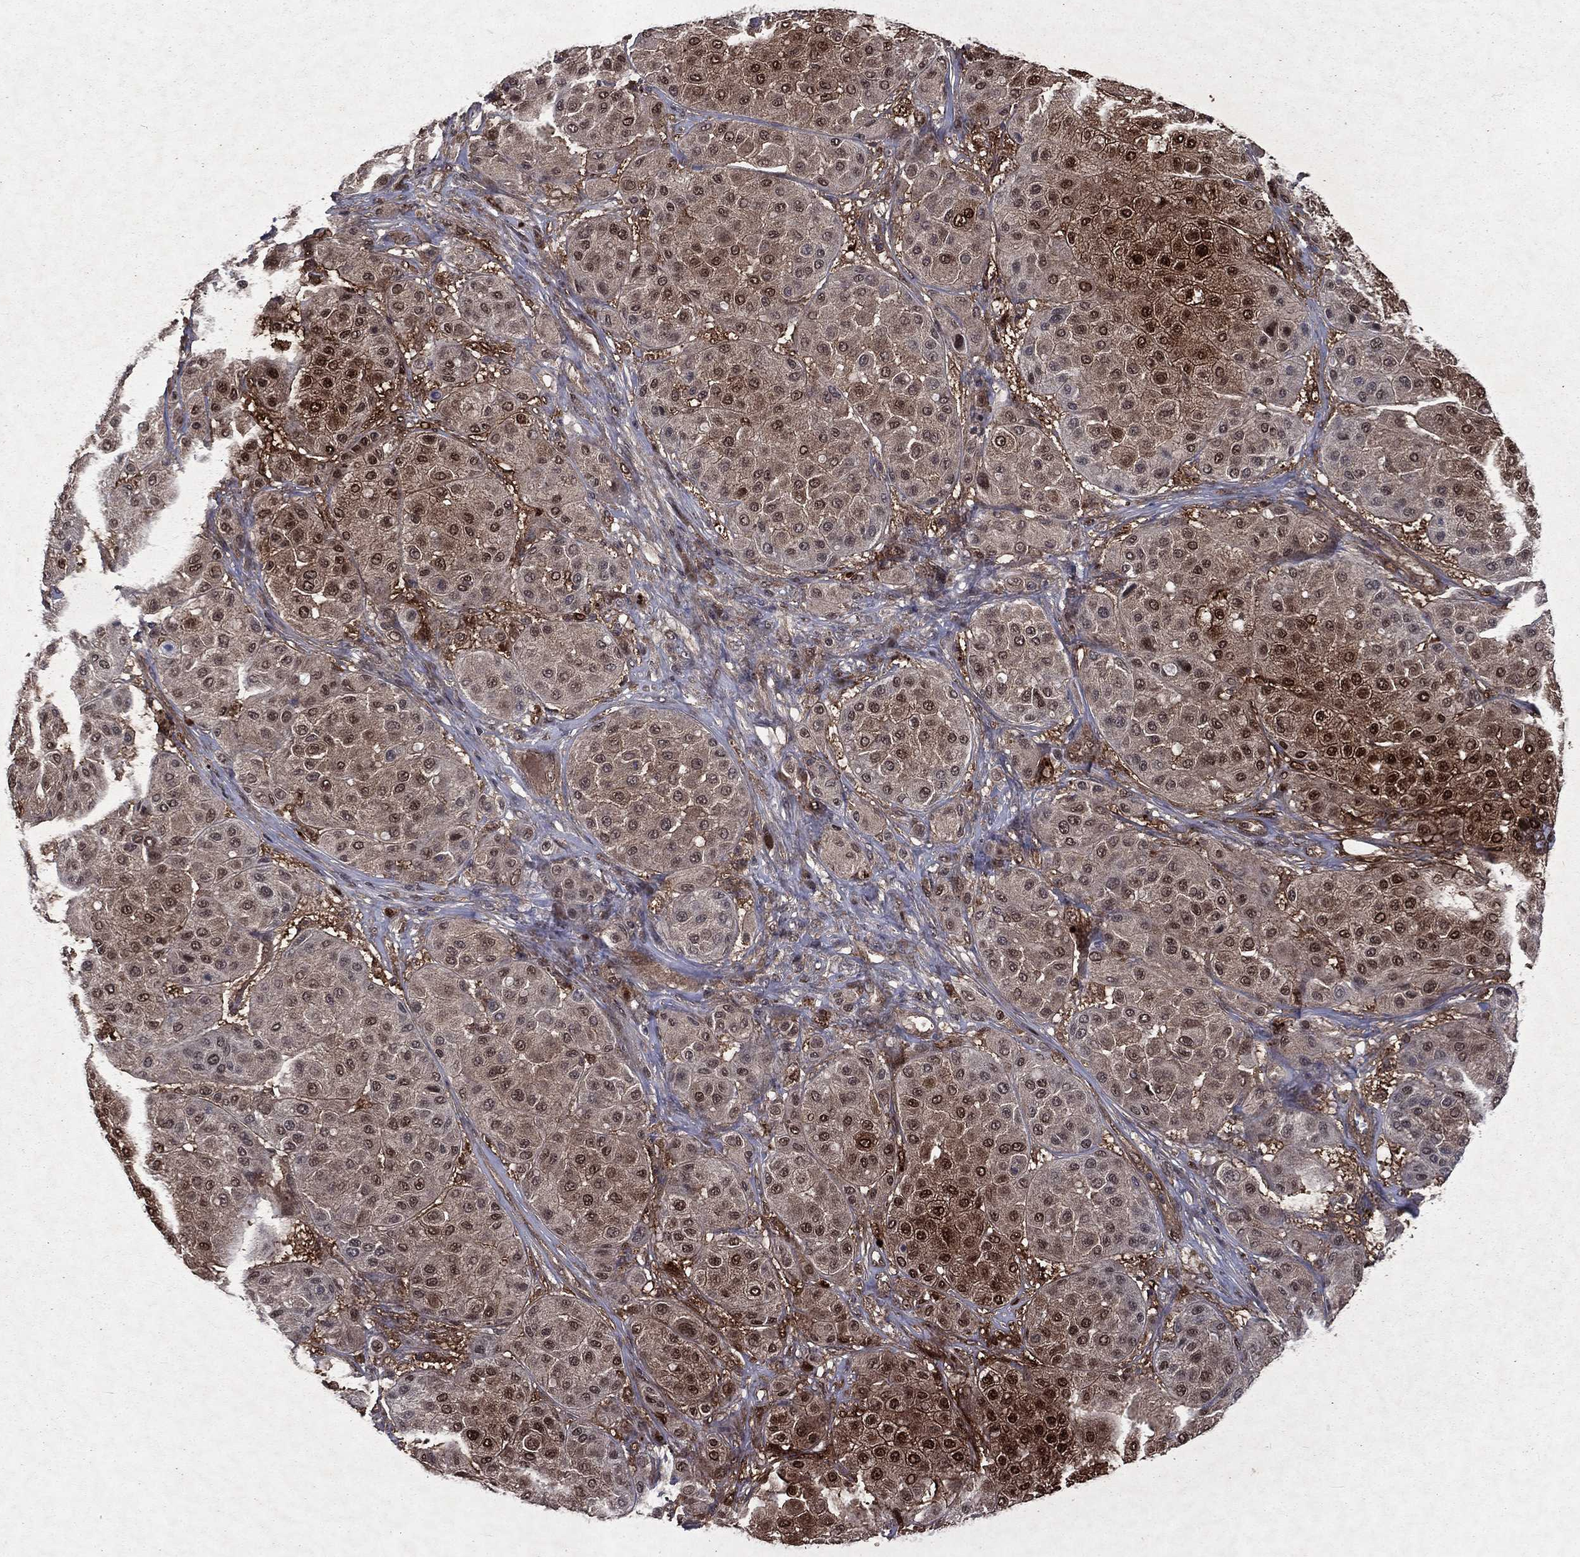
{"staining": {"intensity": "strong", "quantity": "<25%", "location": "cytoplasmic/membranous,nuclear"}, "tissue": "melanoma", "cell_type": "Tumor cells", "image_type": "cancer", "snomed": [{"axis": "morphology", "description": "Malignant melanoma, Metastatic site"}, {"axis": "topography", "description": "Smooth muscle"}], "caption": "Tumor cells exhibit strong cytoplasmic/membranous and nuclear positivity in approximately <25% of cells in malignant melanoma (metastatic site). The staining was performed using DAB to visualize the protein expression in brown, while the nuclei were stained in blue with hematoxylin (Magnification: 20x).", "gene": "FGD1", "patient": {"sex": "male", "age": 41}}